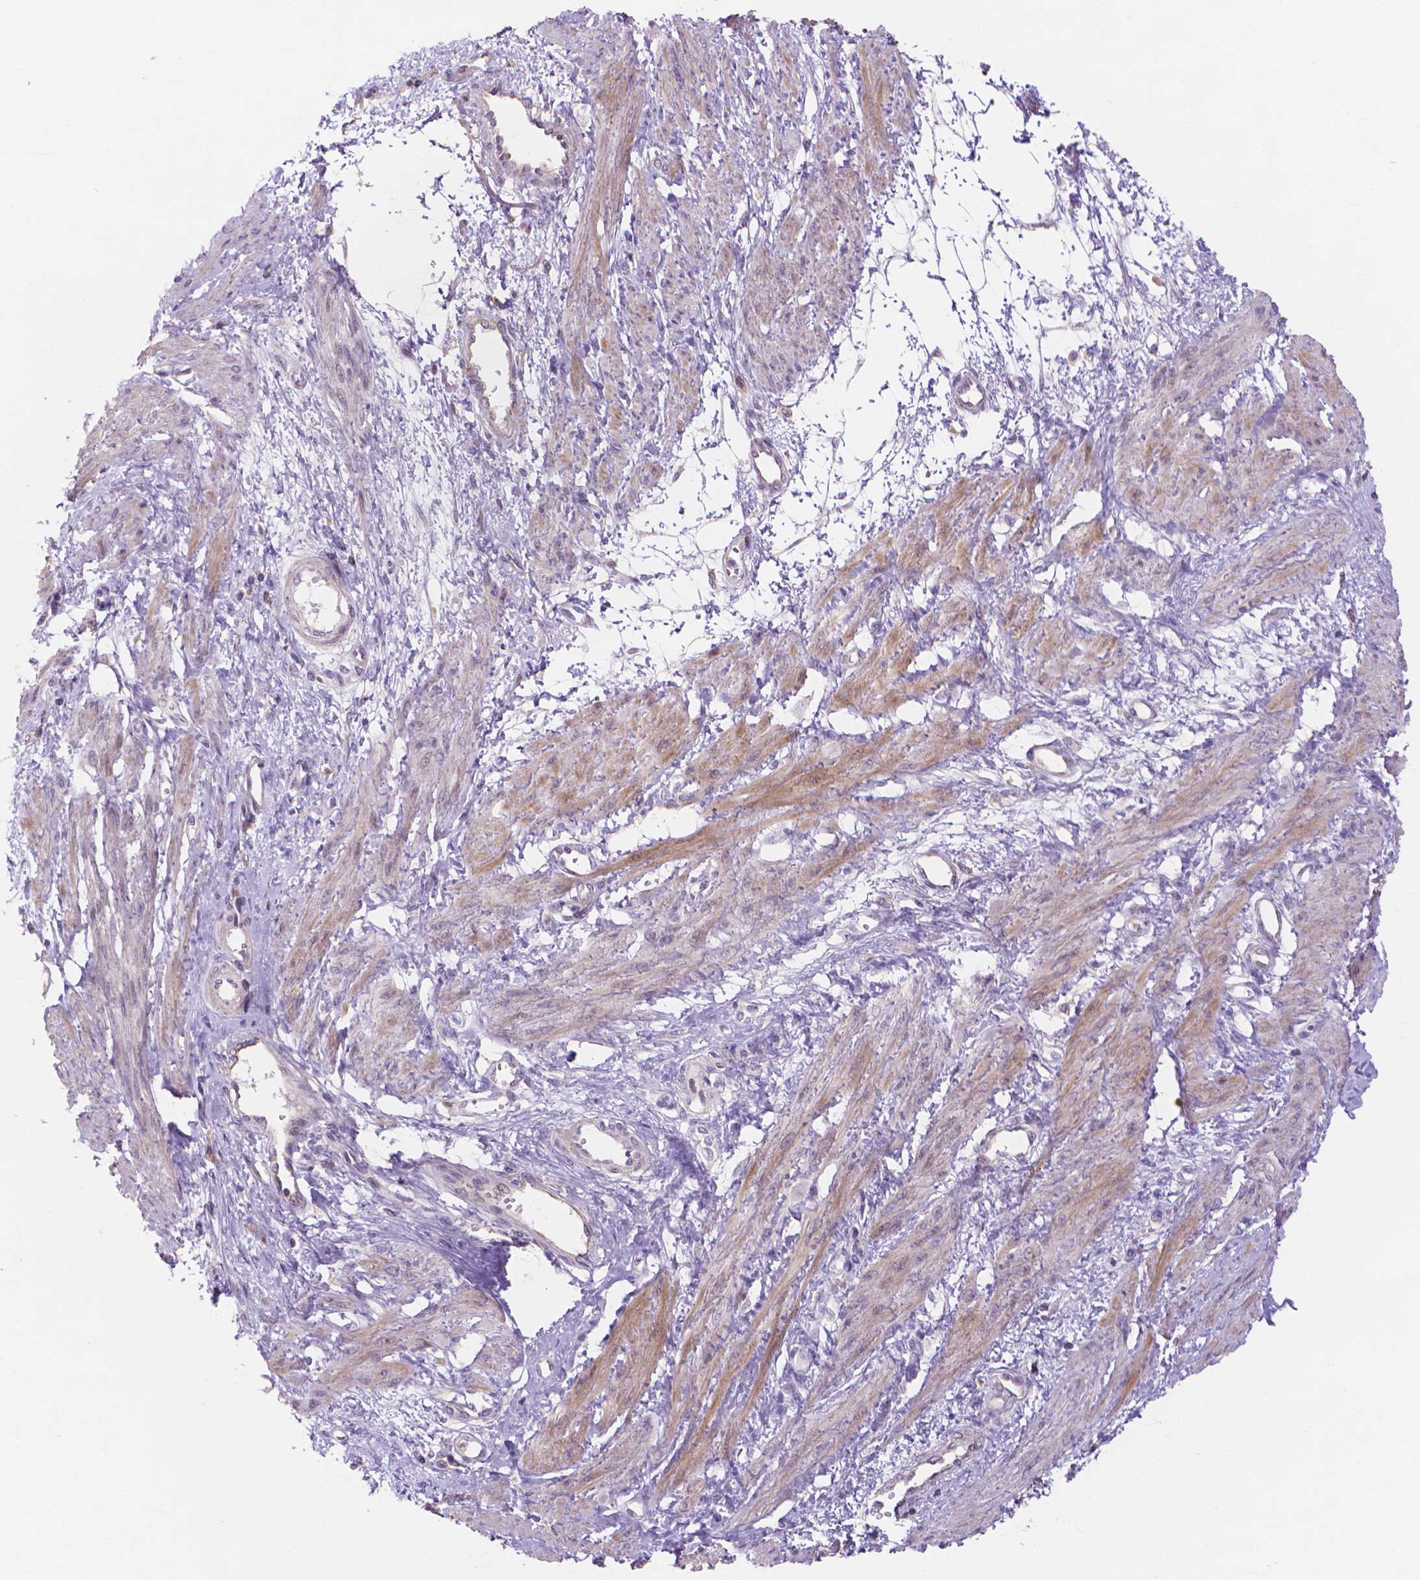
{"staining": {"intensity": "moderate", "quantity": "25%-75%", "location": "cytoplasmic/membranous"}, "tissue": "smooth muscle", "cell_type": "Smooth muscle cells", "image_type": "normal", "snomed": [{"axis": "morphology", "description": "Normal tissue, NOS"}, {"axis": "topography", "description": "Smooth muscle"}, {"axis": "topography", "description": "Uterus"}], "caption": "The image reveals a brown stain indicating the presence of a protein in the cytoplasmic/membranous of smooth muscle cells in smooth muscle. (DAB (3,3'-diaminobenzidine) = brown stain, brightfield microscopy at high magnification).", "gene": "PRDM13", "patient": {"sex": "female", "age": 39}}